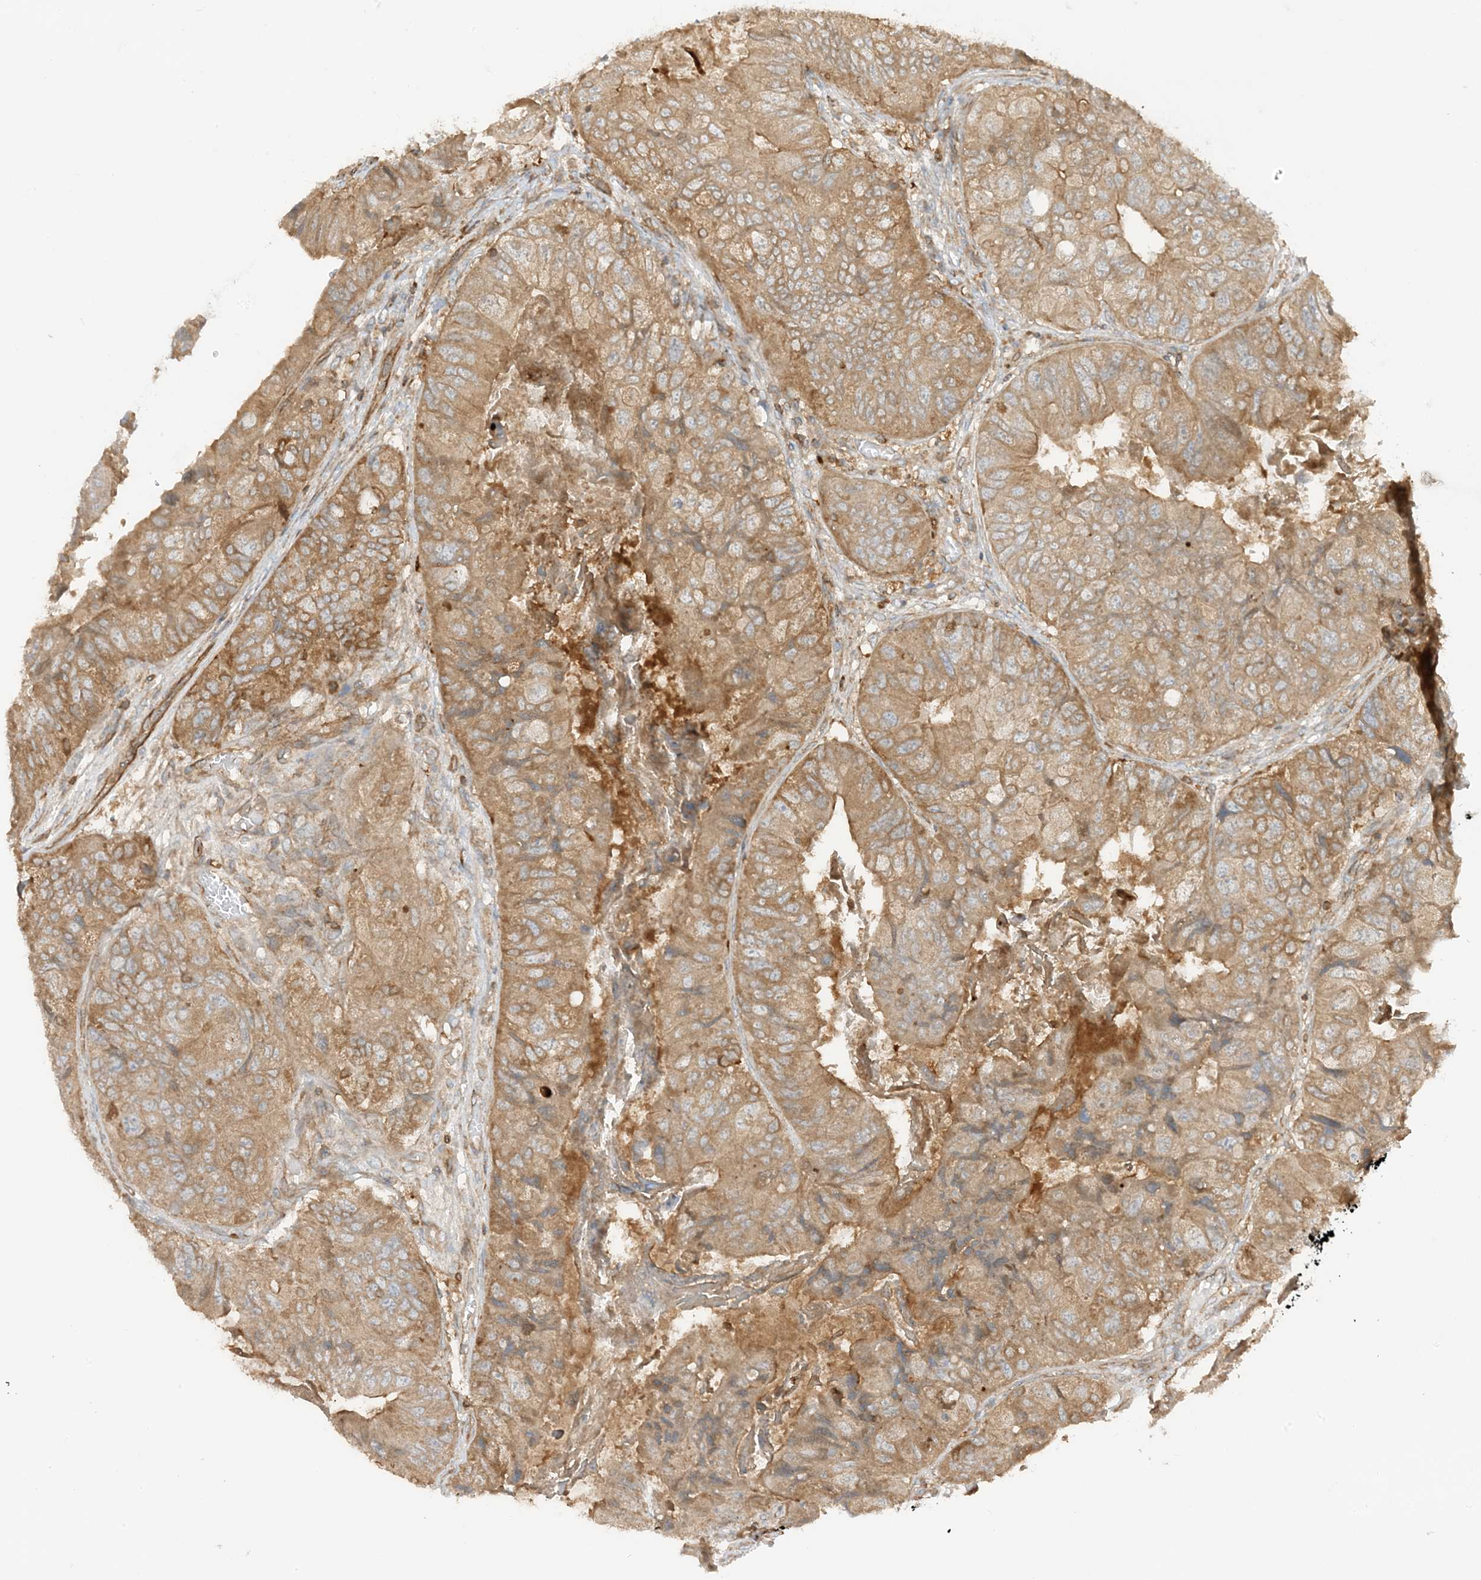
{"staining": {"intensity": "moderate", "quantity": ">75%", "location": "cytoplasmic/membranous"}, "tissue": "colorectal cancer", "cell_type": "Tumor cells", "image_type": "cancer", "snomed": [{"axis": "morphology", "description": "Adenocarcinoma, NOS"}, {"axis": "topography", "description": "Rectum"}], "caption": "The image reveals staining of colorectal cancer, revealing moderate cytoplasmic/membranous protein positivity (brown color) within tumor cells.", "gene": "SLC25A12", "patient": {"sex": "male", "age": 63}}